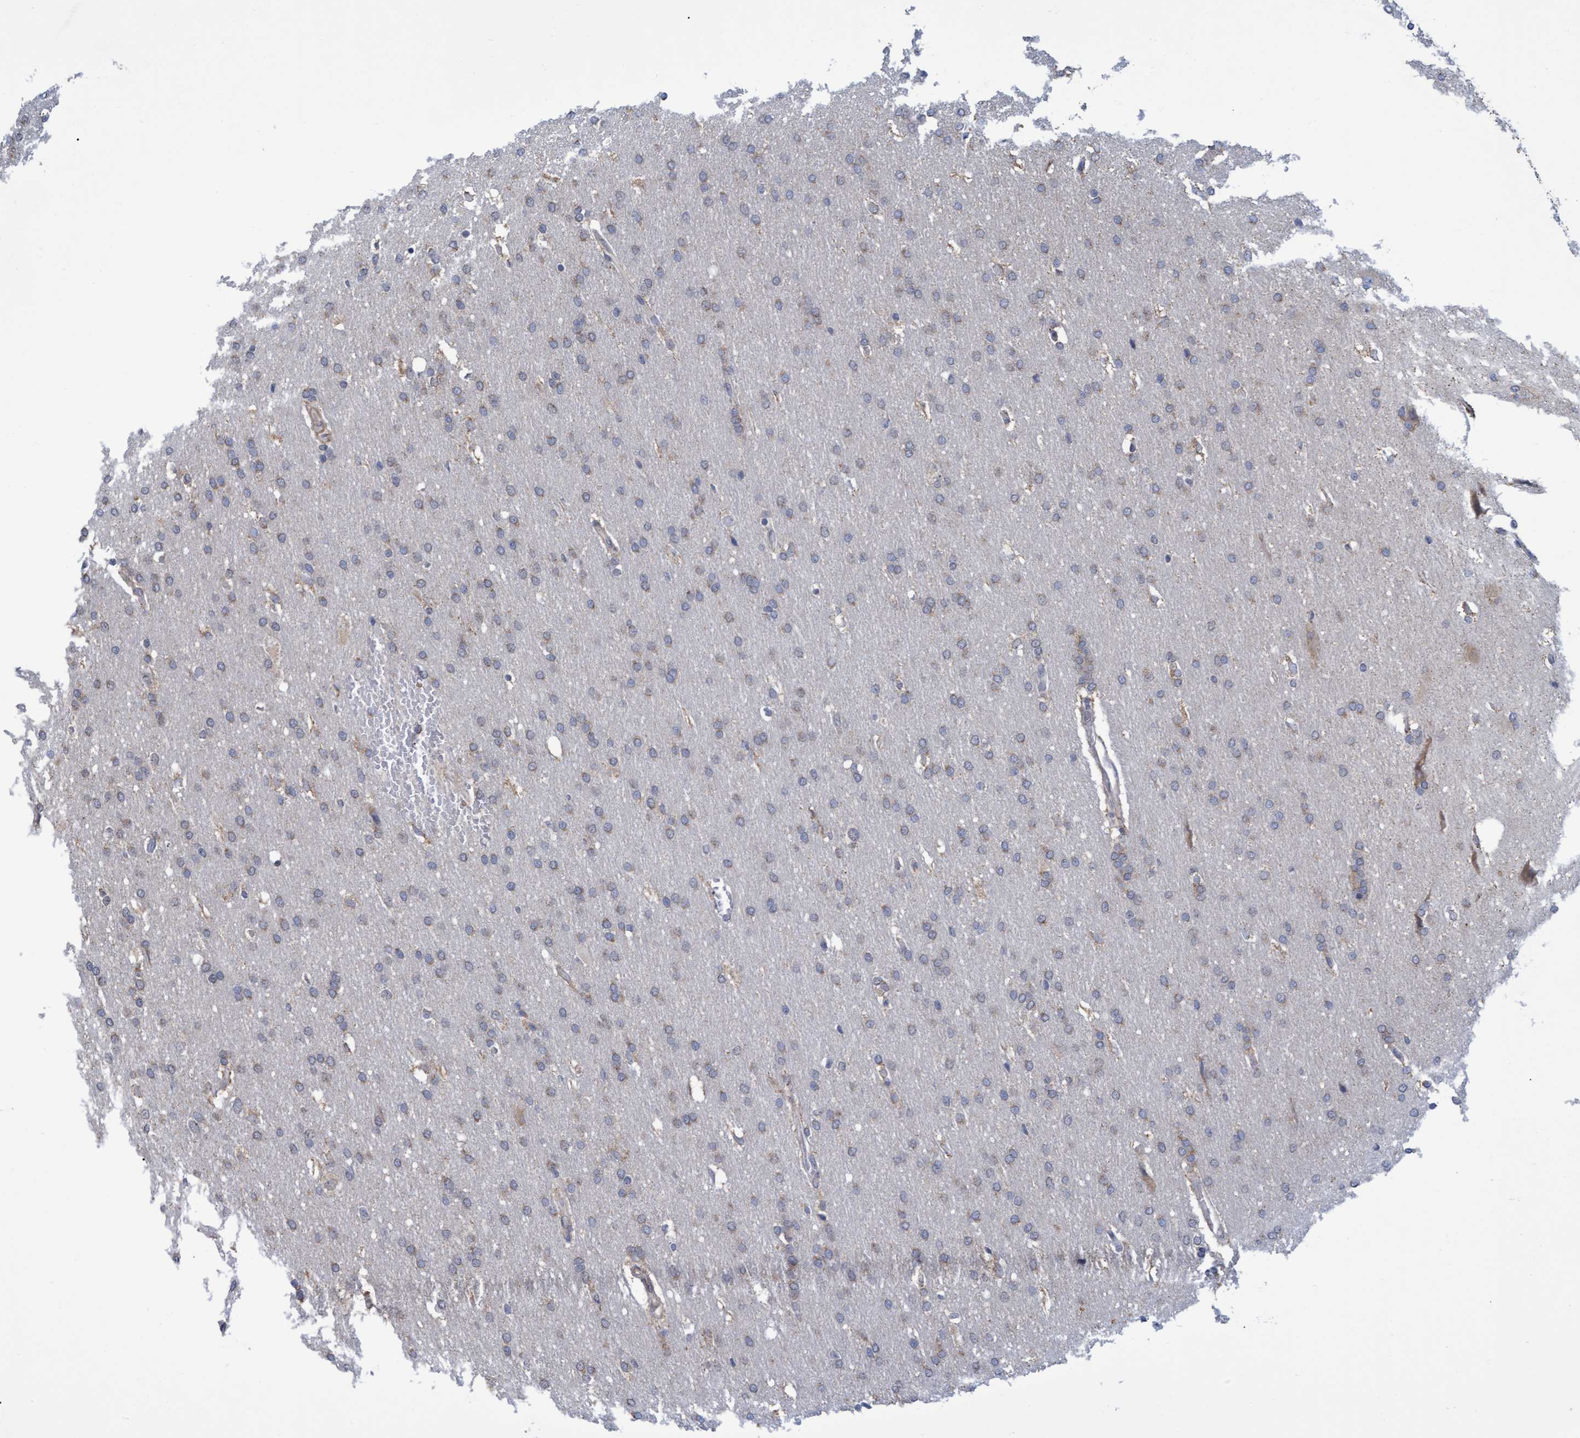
{"staining": {"intensity": "weak", "quantity": ">75%", "location": "cytoplasmic/membranous"}, "tissue": "glioma", "cell_type": "Tumor cells", "image_type": "cancer", "snomed": [{"axis": "morphology", "description": "Glioma, malignant, Low grade"}, {"axis": "topography", "description": "Brain"}], "caption": "Immunohistochemical staining of human glioma reveals low levels of weak cytoplasmic/membranous positivity in about >75% of tumor cells. (Stains: DAB in brown, nuclei in blue, Microscopy: brightfield microscopy at high magnification).", "gene": "NAA15", "patient": {"sex": "female", "age": 37}}